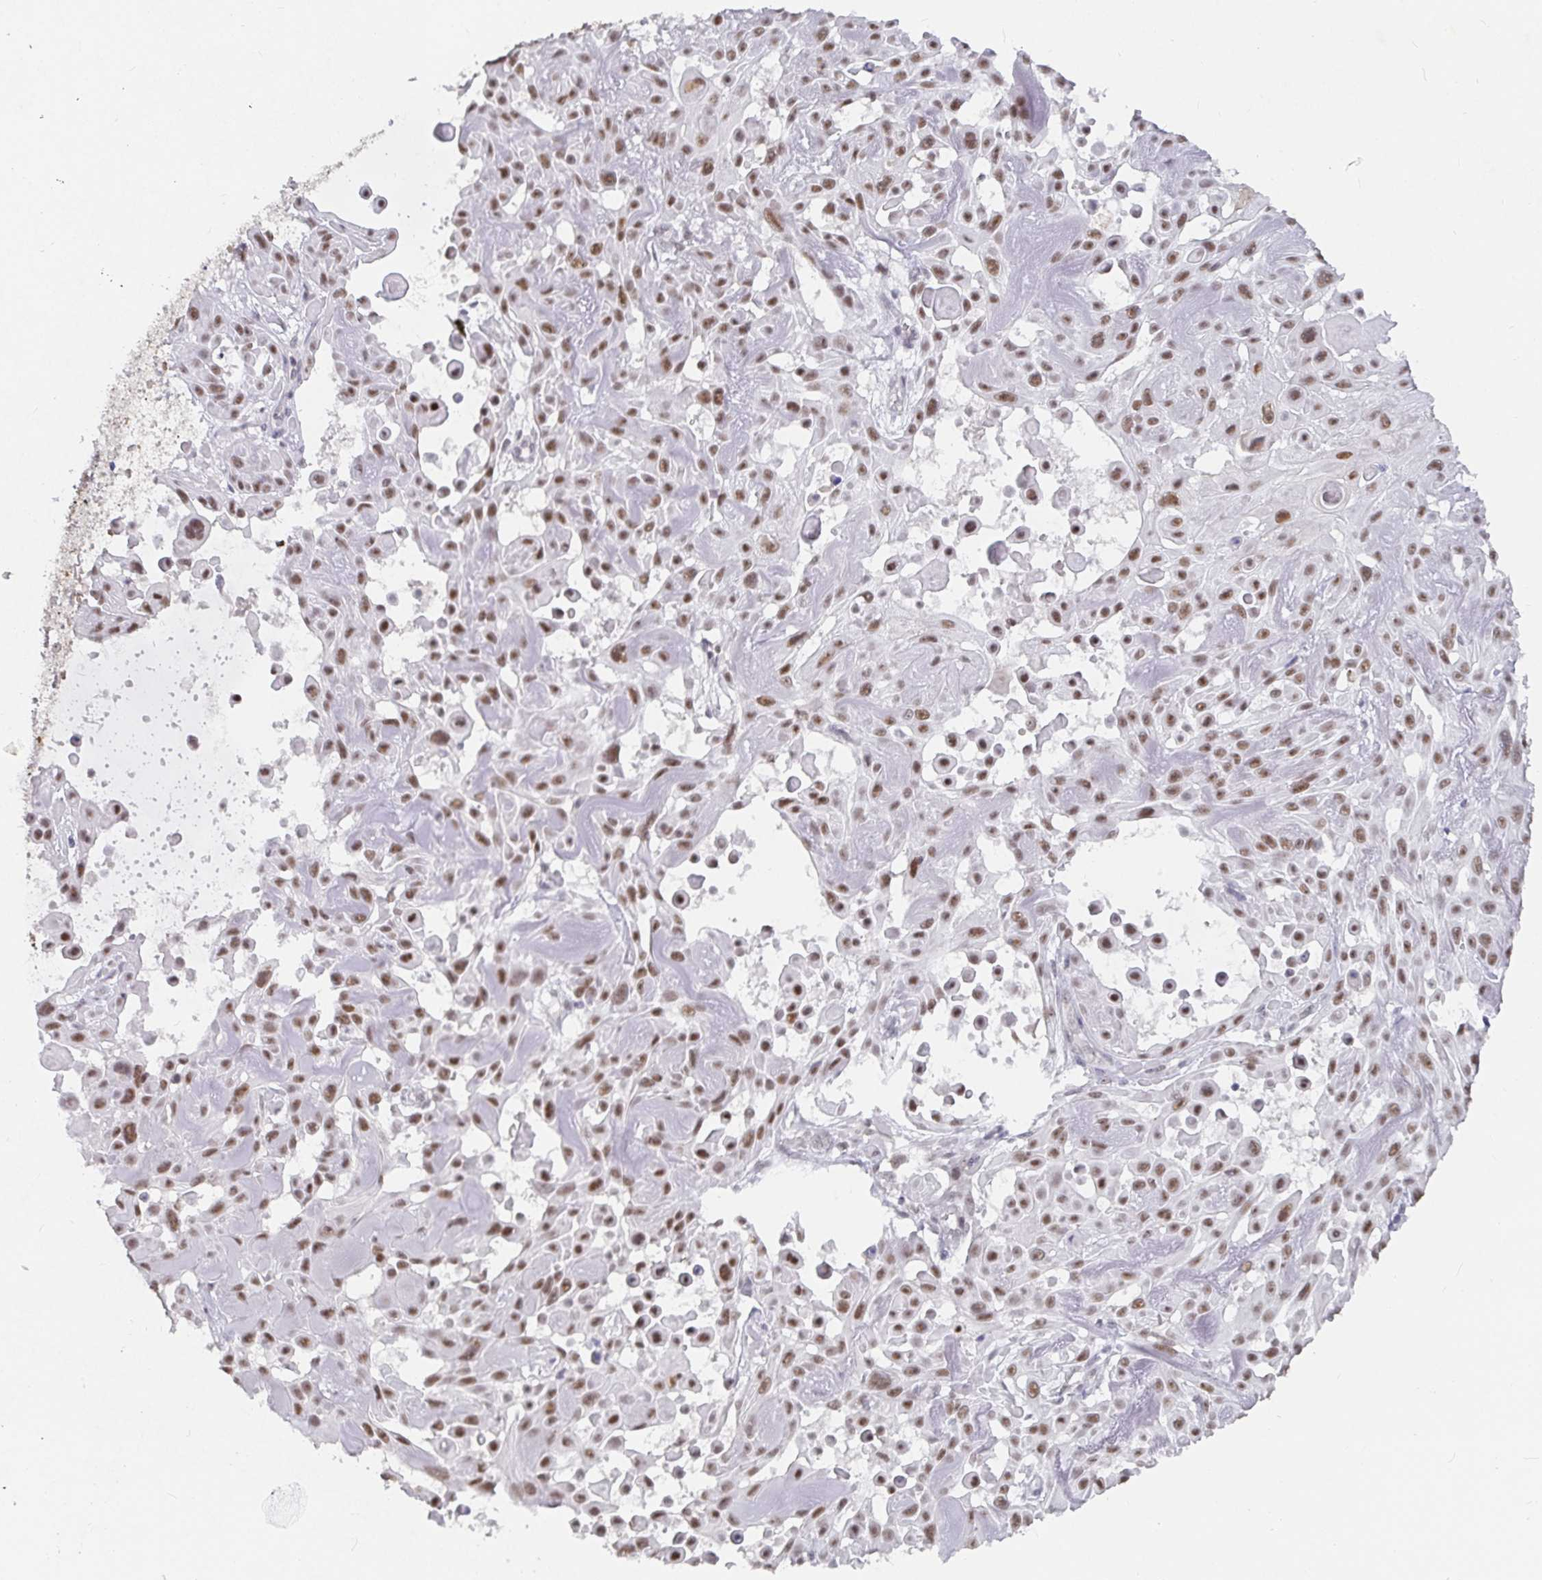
{"staining": {"intensity": "moderate", "quantity": ">75%", "location": "nuclear"}, "tissue": "skin cancer", "cell_type": "Tumor cells", "image_type": "cancer", "snomed": [{"axis": "morphology", "description": "Squamous cell carcinoma, NOS"}, {"axis": "topography", "description": "Skin"}], "caption": "The micrograph reveals immunohistochemical staining of skin cancer (squamous cell carcinoma). There is moderate nuclear staining is appreciated in approximately >75% of tumor cells.", "gene": "RCOR1", "patient": {"sex": "male", "age": 91}}